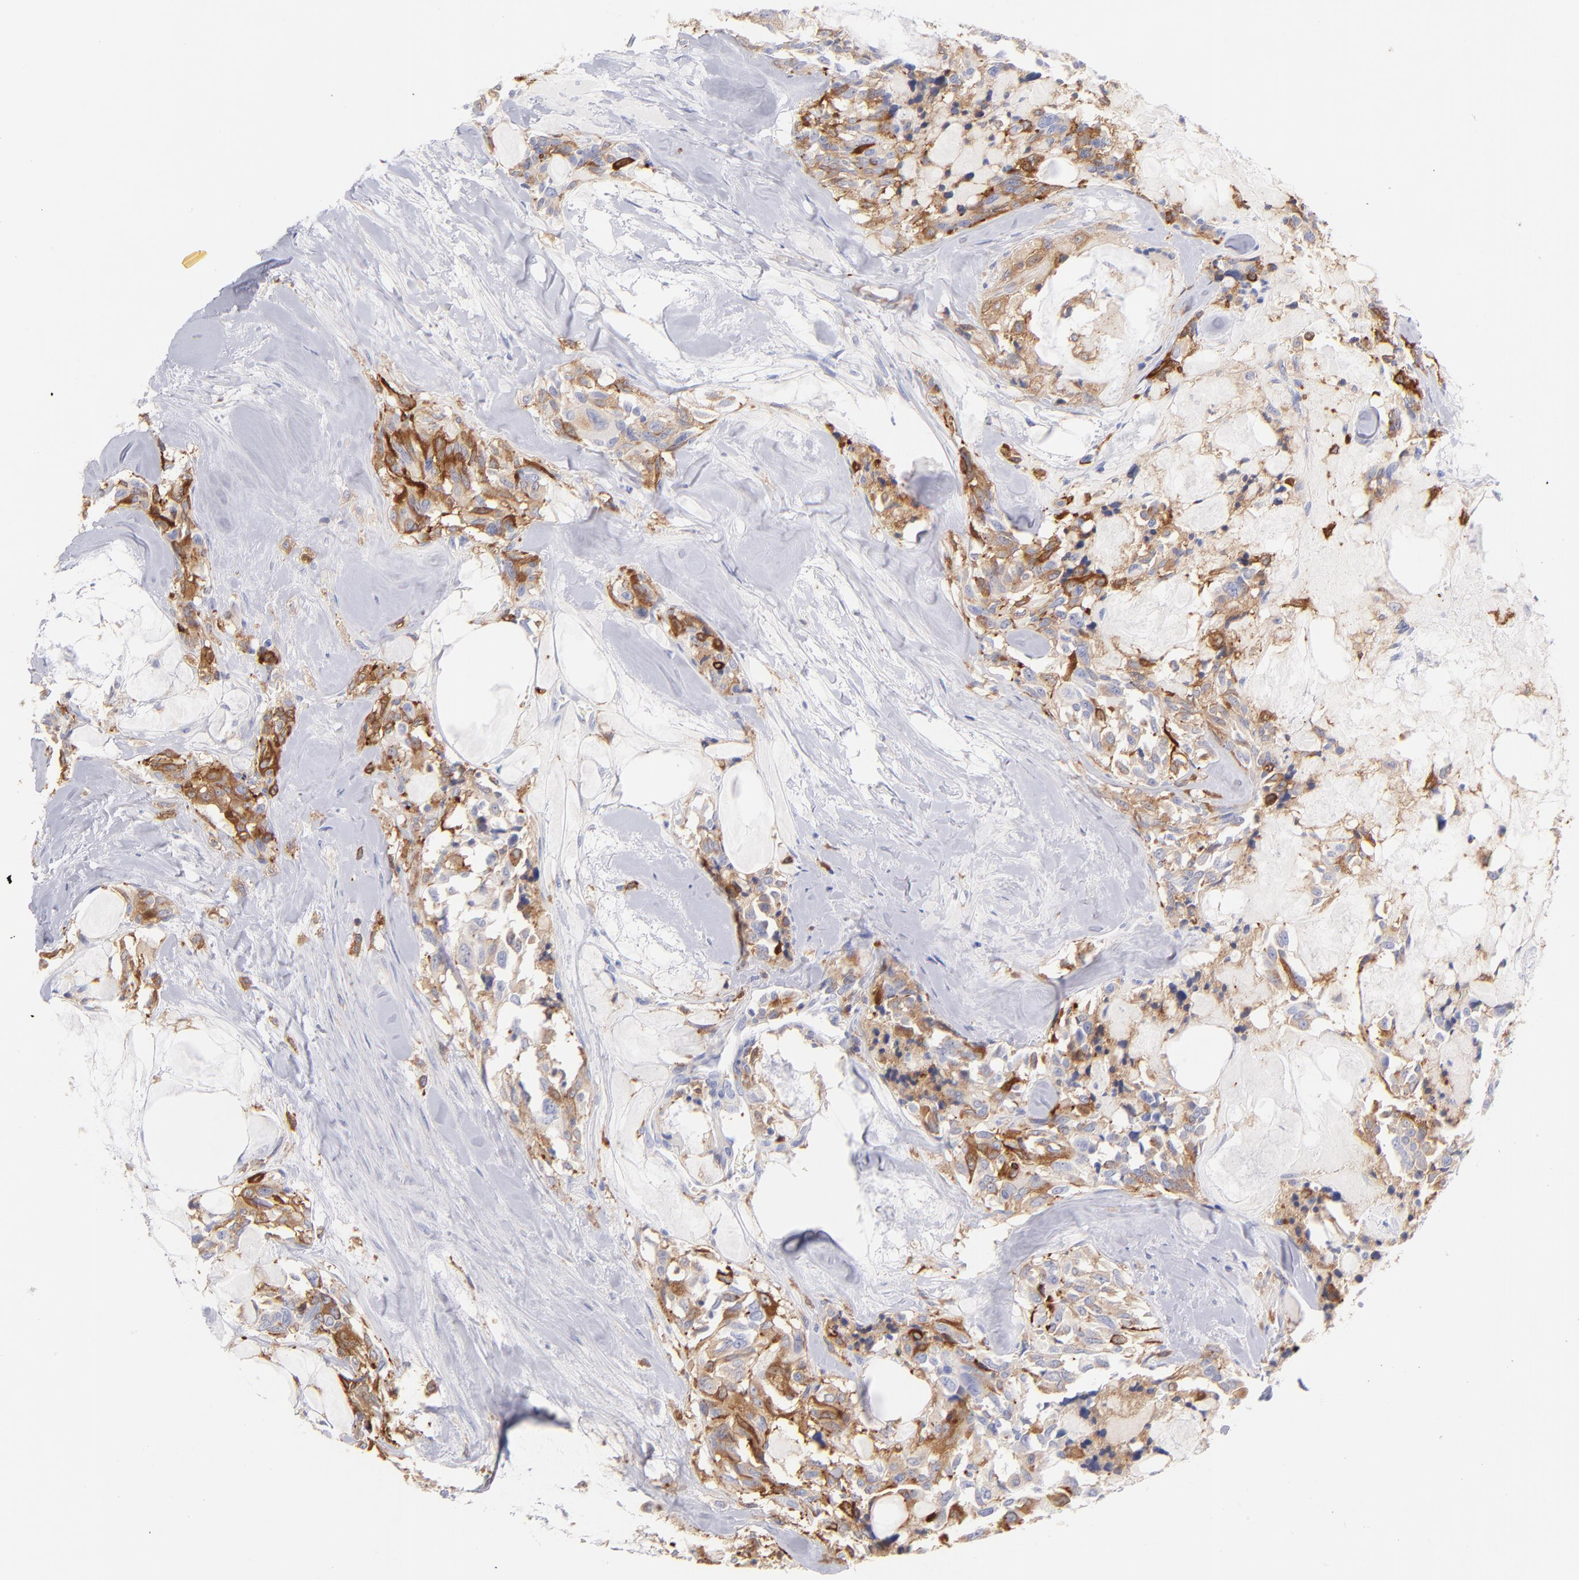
{"staining": {"intensity": "moderate", "quantity": ">75%", "location": "cytoplasmic/membranous"}, "tissue": "thyroid cancer", "cell_type": "Tumor cells", "image_type": "cancer", "snomed": [{"axis": "morphology", "description": "Carcinoma, NOS"}, {"axis": "morphology", "description": "Carcinoid, malignant, NOS"}, {"axis": "topography", "description": "Thyroid gland"}], "caption": "Protein staining of carcinoma (thyroid) tissue displays moderate cytoplasmic/membranous positivity in approximately >75% of tumor cells. Immunohistochemistry stains the protein in brown and the nuclei are stained blue.", "gene": "PRKCA", "patient": {"sex": "male", "age": 33}}